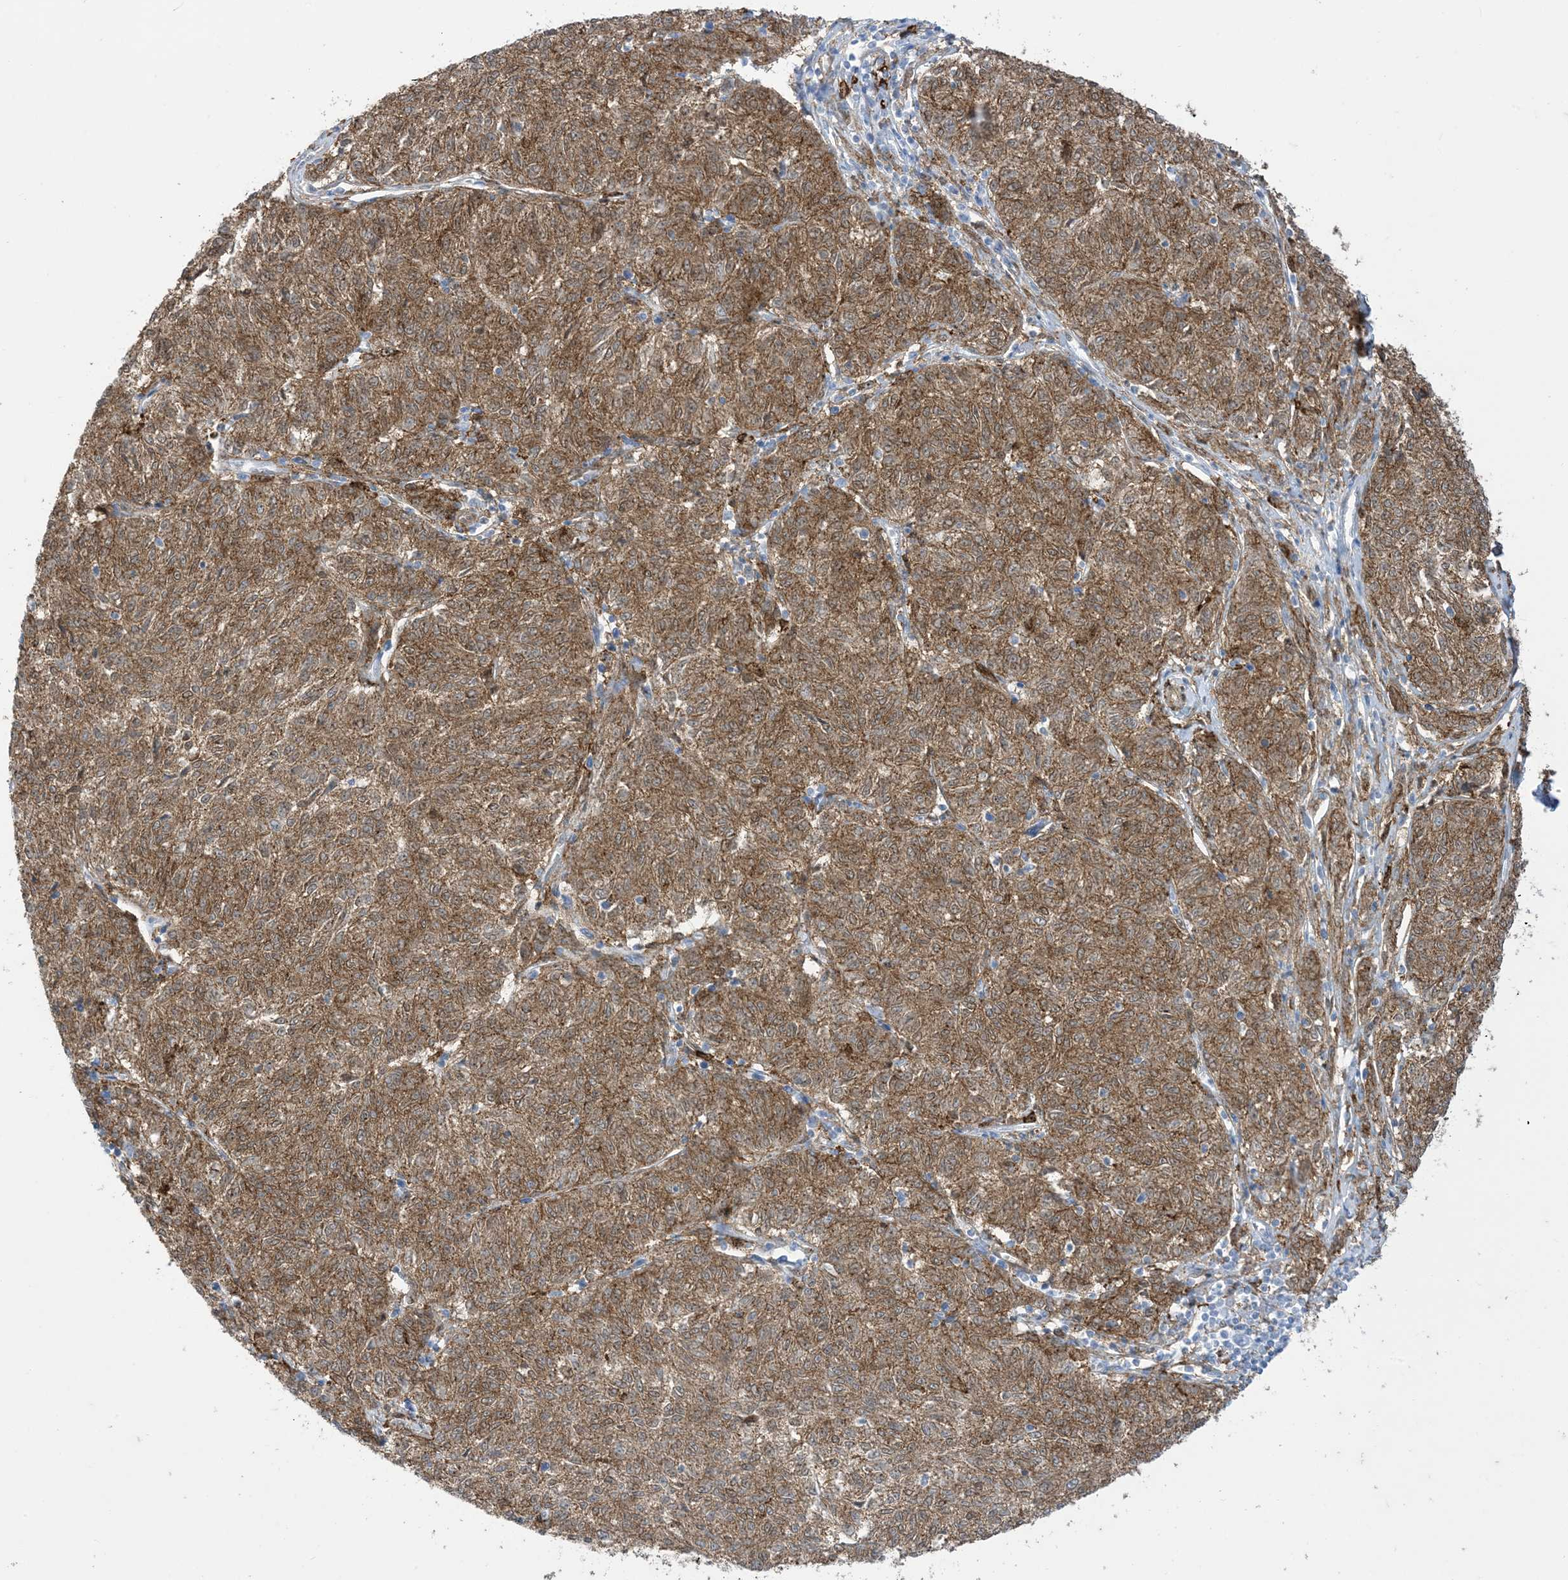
{"staining": {"intensity": "moderate", "quantity": ">75%", "location": "cytoplasmic/membranous"}, "tissue": "melanoma", "cell_type": "Tumor cells", "image_type": "cancer", "snomed": [{"axis": "morphology", "description": "Malignant melanoma, NOS"}, {"axis": "topography", "description": "Skin"}], "caption": "Protein staining of melanoma tissue displays moderate cytoplasmic/membranous expression in about >75% of tumor cells.", "gene": "GSN", "patient": {"sex": "female", "age": 72}}